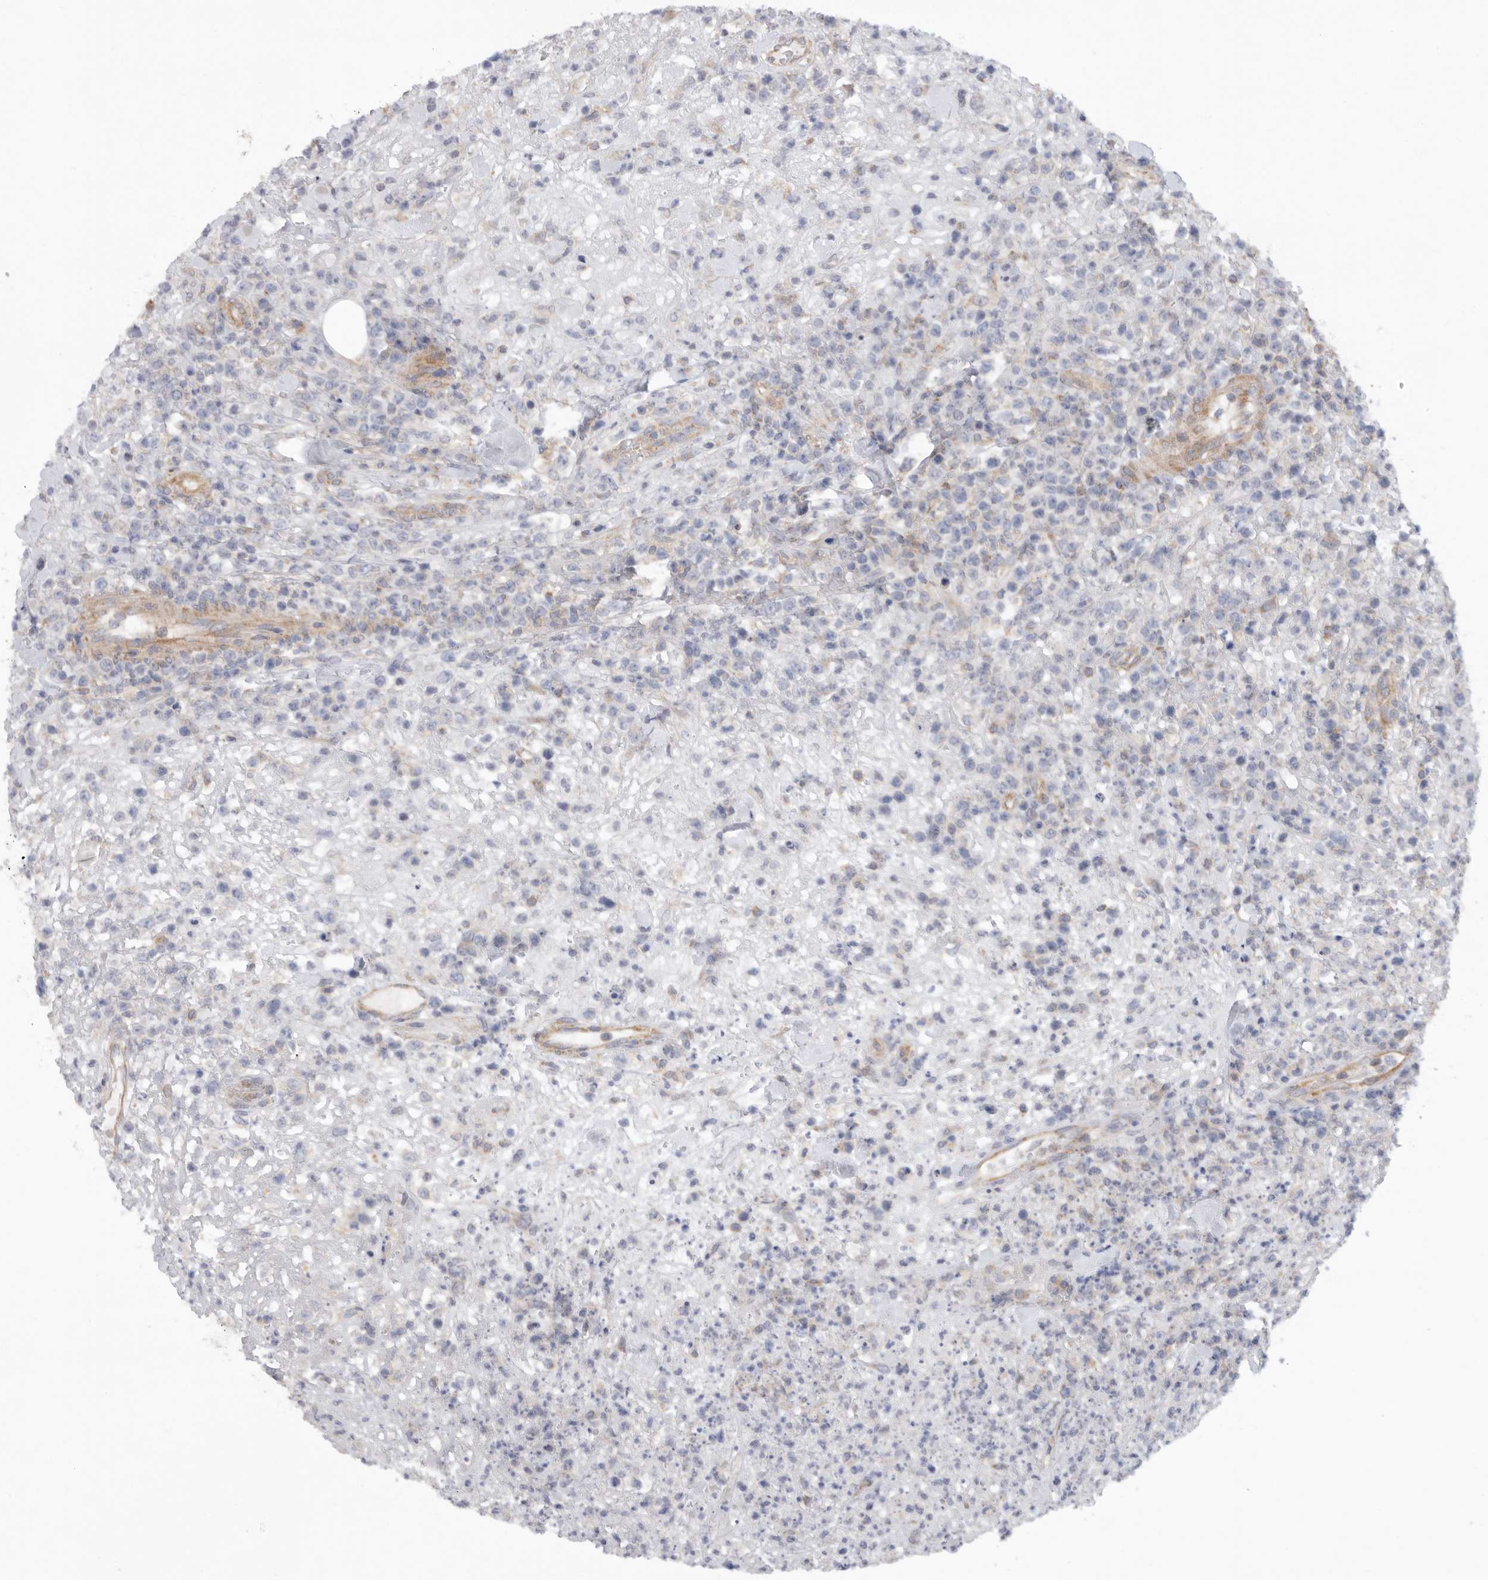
{"staining": {"intensity": "negative", "quantity": "none", "location": "none"}, "tissue": "lymphoma", "cell_type": "Tumor cells", "image_type": "cancer", "snomed": [{"axis": "morphology", "description": "Malignant lymphoma, non-Hodgkin's type, High grade"}, {"axis": "topography", "description": "Colon"}], "caption": "Protein analysis of lymphoma demonstrates no significant expression in tumor cells.", "gene": "MTFR1L", "patient": {"sex": "female", "age": 53}}